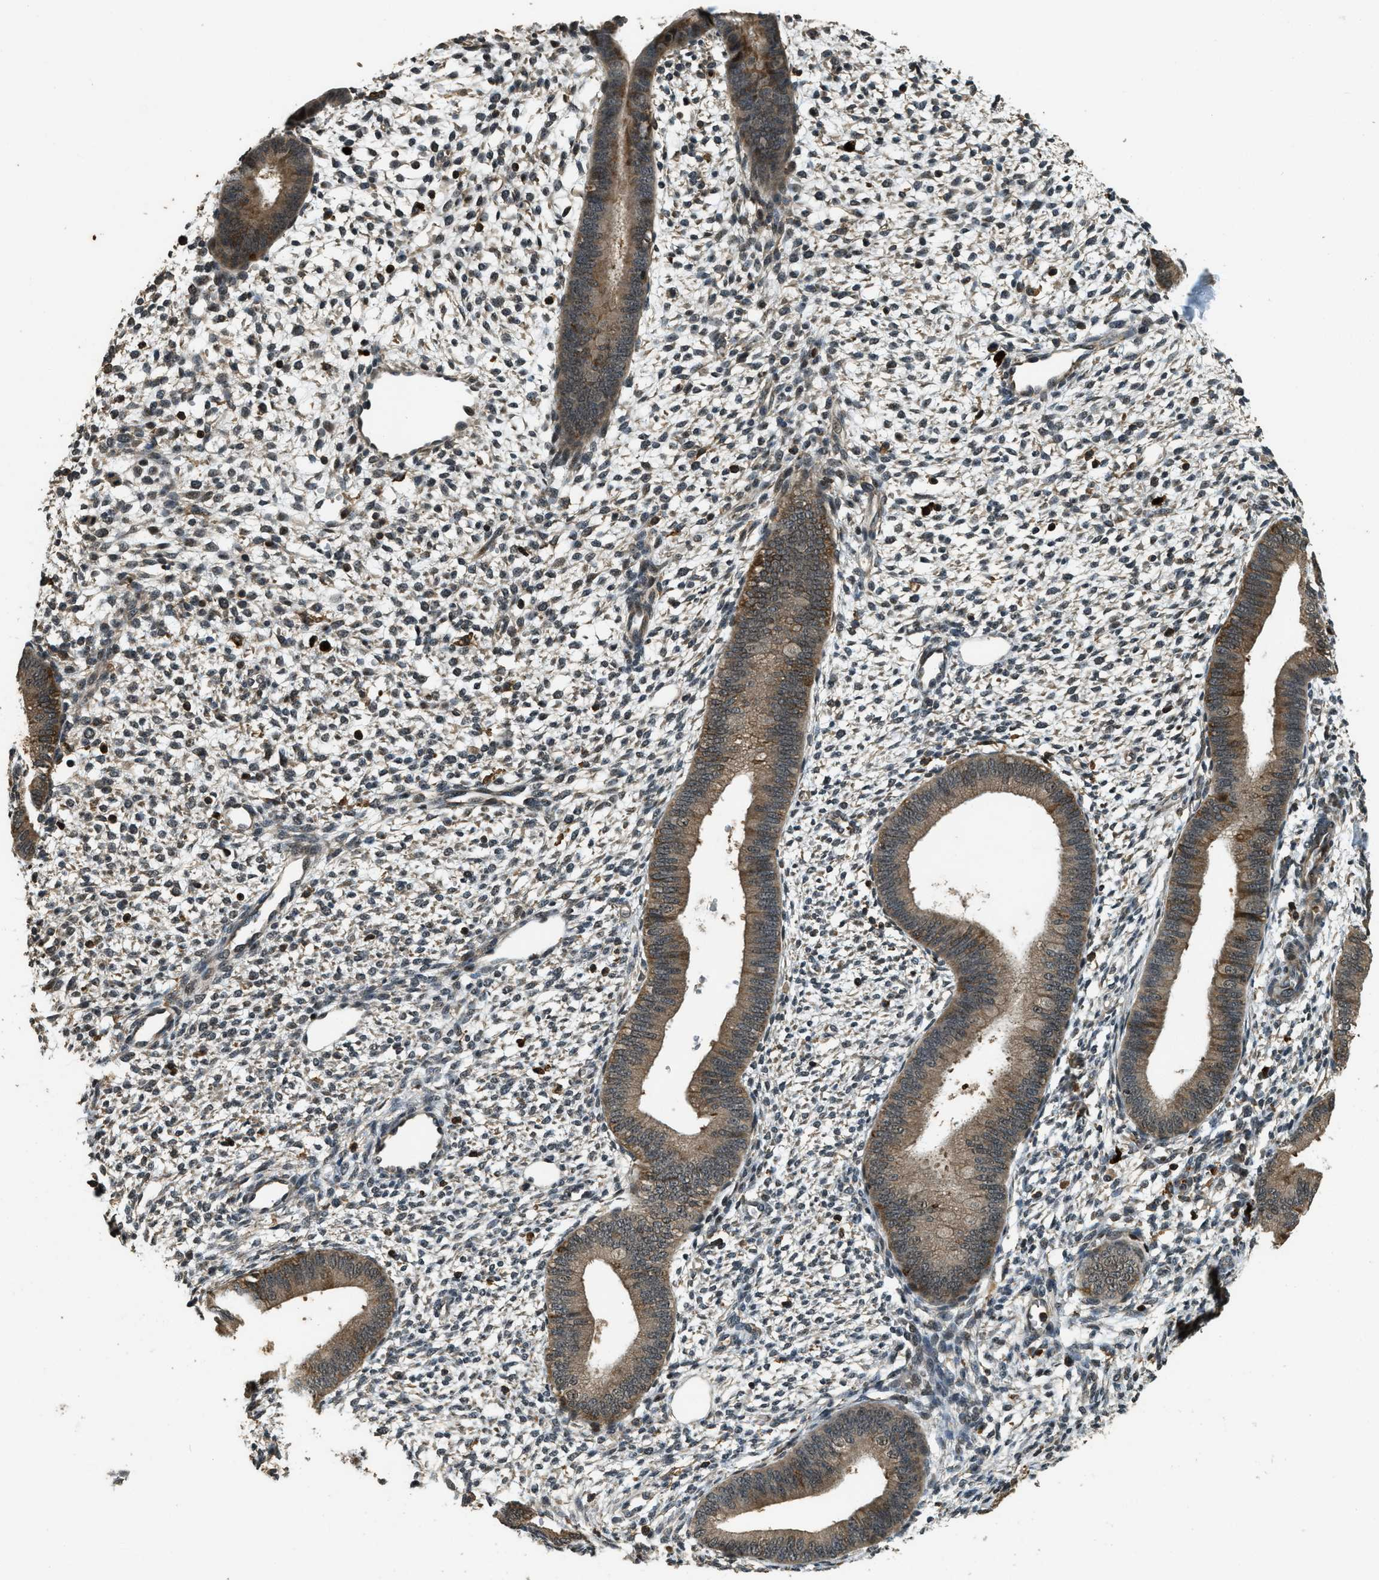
{"staining": {"intensity": "negative", "quantity": "none", "location": "none"}, "tissue": "endometrium", "cell_type": "Cells in endometrial stroma", "image_type": "normal", "snomed": [{"axis": "morphology", "description": "Normal tissue, NOS"}, {"axis": "topography", "description": "Endometrium"}], "caption": "Immunohistochemistry image of benign endometrium: endometrium stained with DAB (3,3'-diaminobenzidine) shows no significant protein positivity in cells in endometrial stroma. (DAB (3,3'-diaminobenzidine) immunohistochemistry (IHC) visualized using brightfield microscopy, high magnification).", "gene": "RNF141", "patient": {"sex": "female", "age": 46}}